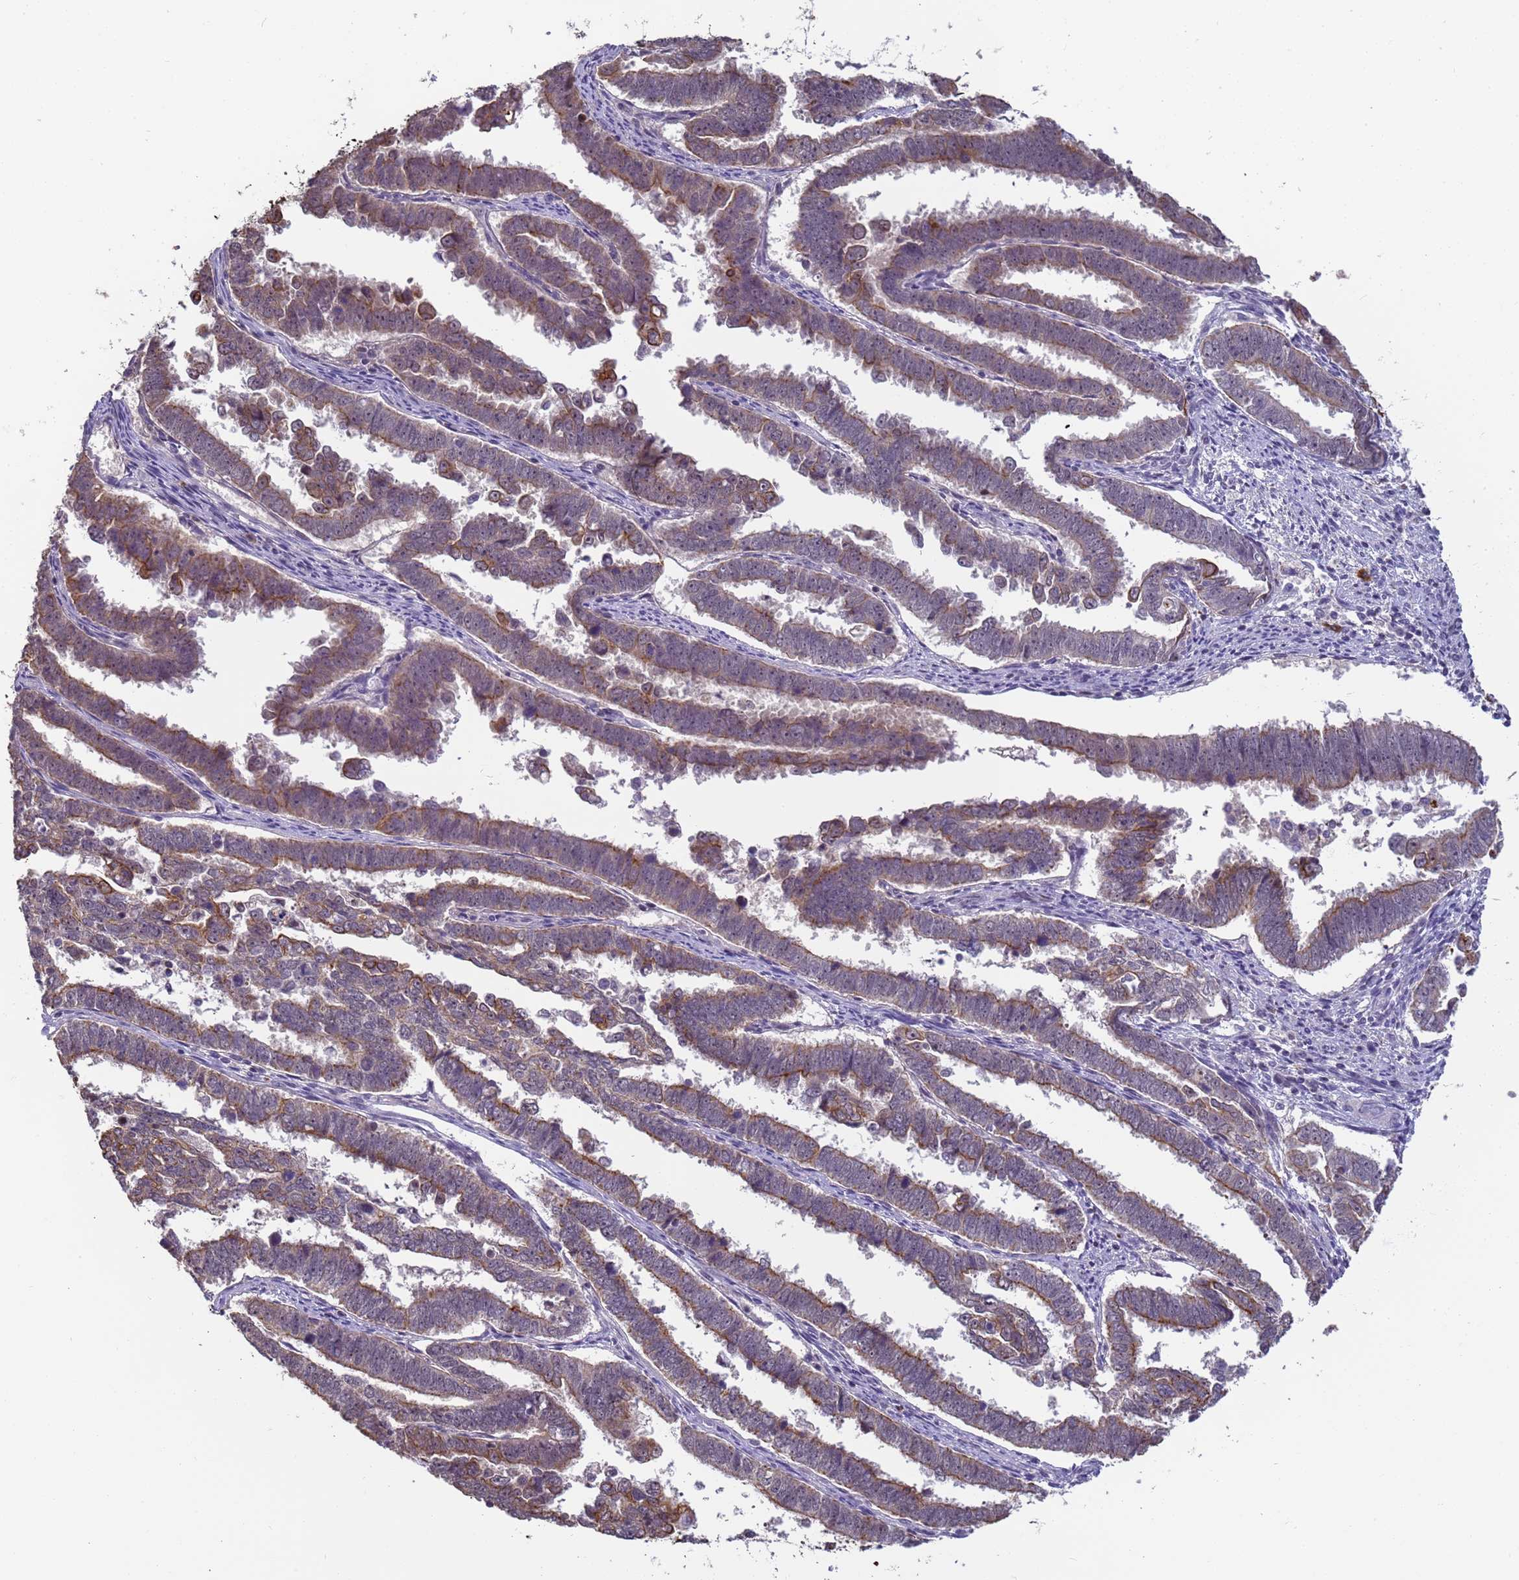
{"staining": {"intensity": "moderate", "quantity": "25%-75%", "location": "cytoplasmic/membranous"}, "tissue": "endometrial cancer", "cell_type": "Tumor cells", "image_type": "cancer", "snomed": [{"axis": "morphology", "description": "Adenocarcinoma, NOS"}, {"axis": "topography", "description": "Endometrium"}], "caption": "Moderate cytoplasmic/membranous expression is present in about 25%-75% of tumor cells in endometrial cancer.", "gene": "VWA3A", "patient": {"sex": "female", "age": 75}}